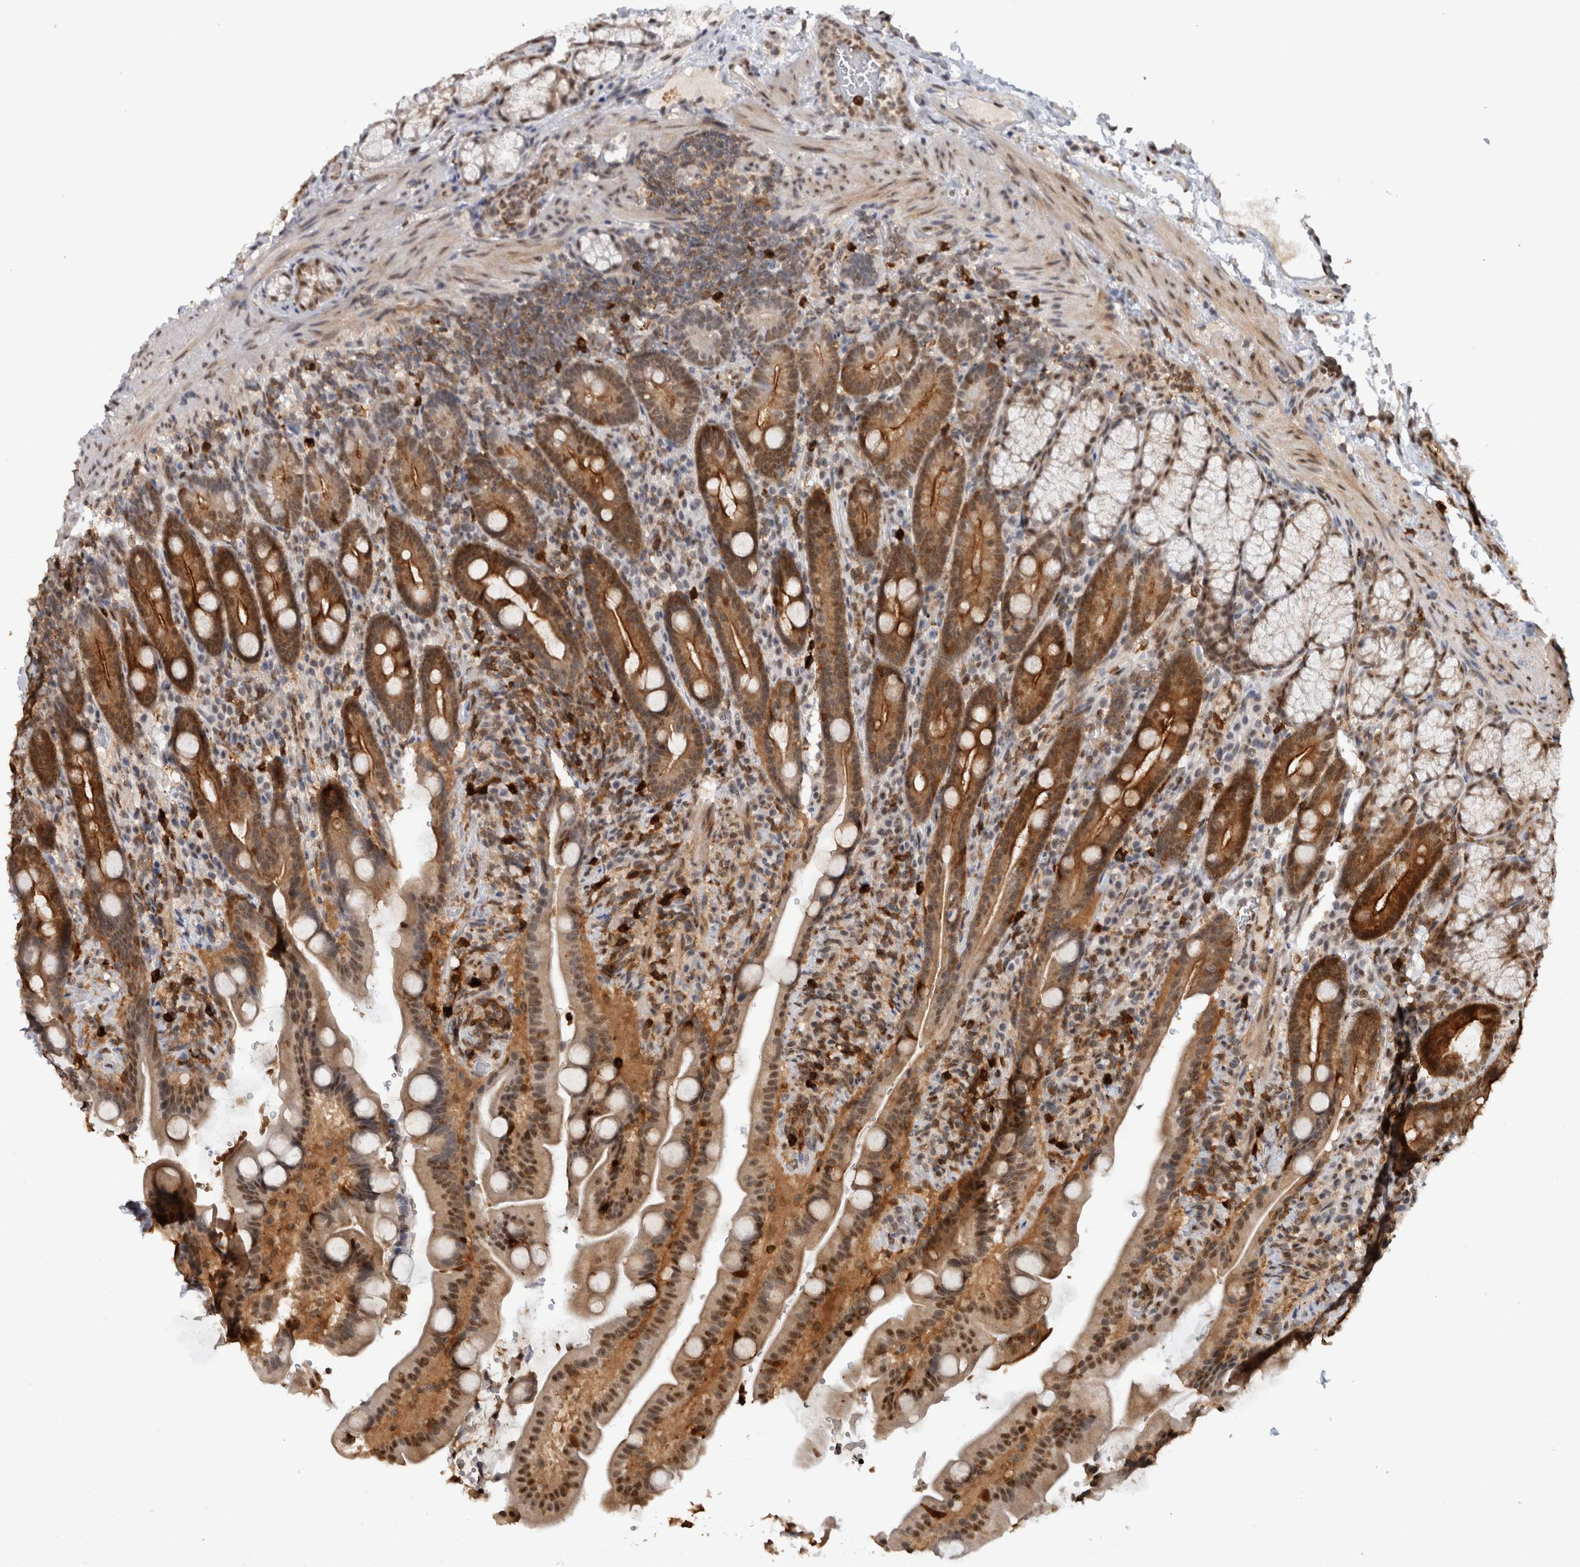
{"staining": {"intensity": "moderate", "quantity": "25%-75%", "location": "cytoplasmic/membranous,nuclear"}, "tissue": "duodenum", "cell_type": "Glandular cells", "image_type": "normal", "snomed": [{"axis": "morphology", "description": "Normal tissue, NOS"}, {"axis": "topography", "description": "Duodenum"}], "caption": "Immunohistochemical staining of normal human duodenum demonstrates 25%-75% levels of moderate cytoplasmic/membranous,nuclear protein positivity in about 25%-75% of glandular cells.", "gene": "RPS6KA2", "patient": {"sex": "male", "age": 54}}